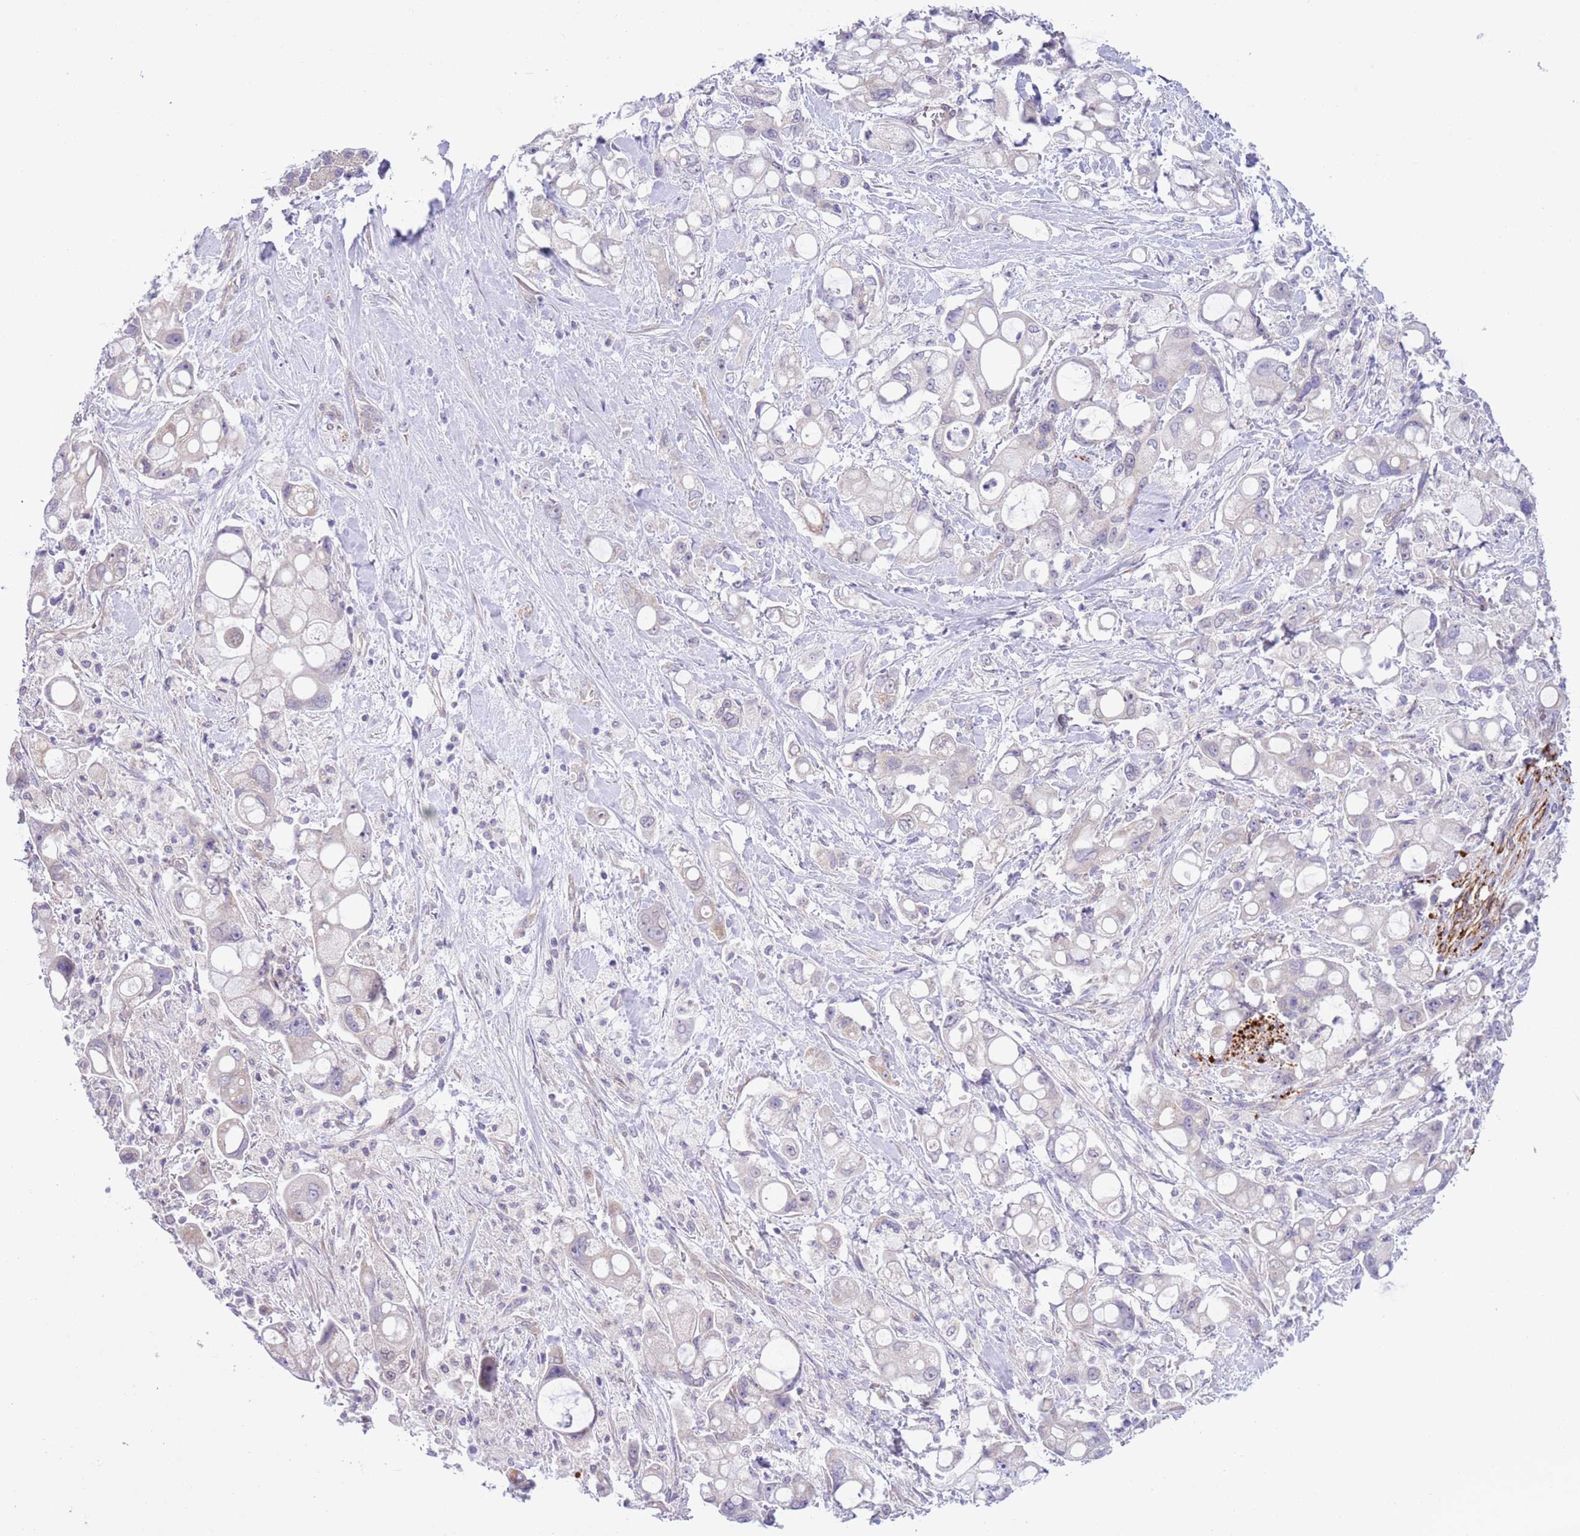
{"staining": {"intensity": "negative", "quantity": "none", "location": "none"}, "tissue": "pancreatic cancer", "cell_type": "Tumor cells", "image_type": "cancer", "snomed": [{"axis": "morphology", "description": "Adenocarcinoma, NOS"}, {"axis": "topography", "description": "Pancreas"}], "caption": "Immunohistochemistry (IHC) micrograph of neoplastic tissue: human pancreatic cancer stained with DAB demonstrates no significant protein positivity in tumor cells. The staining was performed using DAB to visualize the protein expression in brown, while the nuclei were stained in blue with hematoxylin (Magnification: 20x).", "gene": "NET1", "patient": {"sex": "male", "age": 68}}